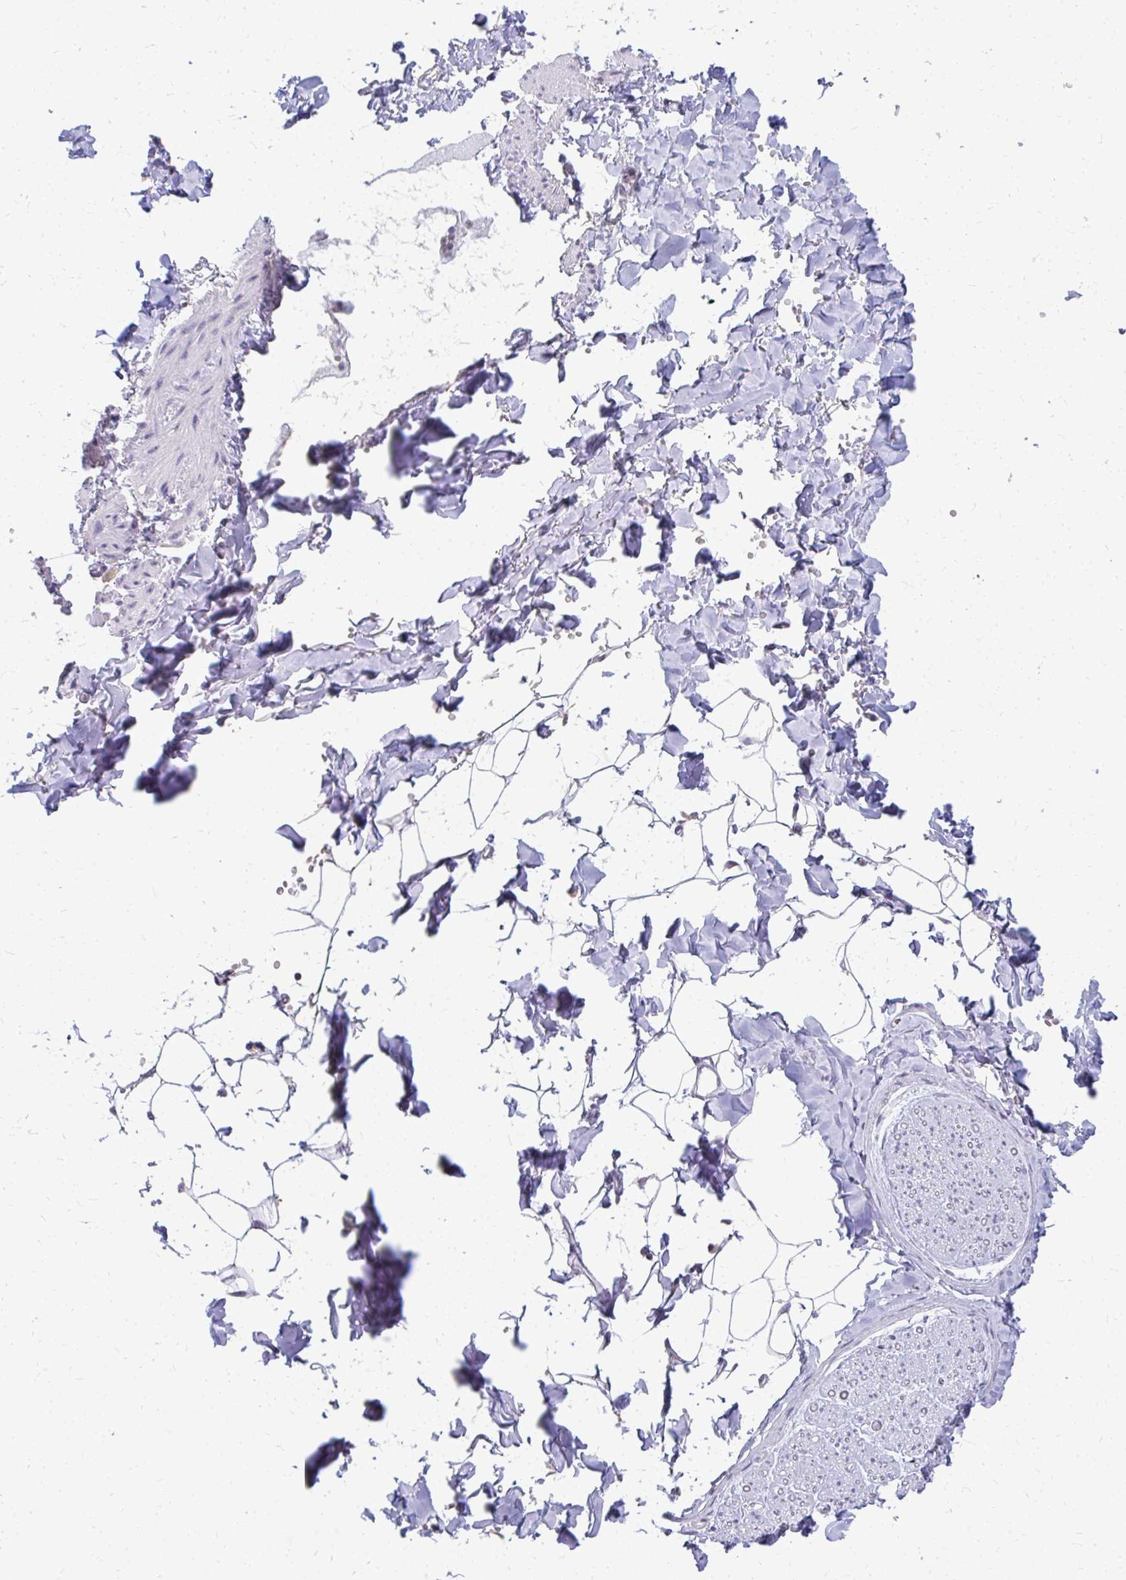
{"staining": {"intensity": "negative", "quantity": "none", "location": "none"}, "tissue": "adipose tissue", "cell_type": "Adipocytes", "image_type": "normal", "snomed": [{"axis": "morphology", "description": "Normal tissue, NOS"}, {"axis": "topography", "description": "Cartilage tissue"}, {"axis": "topography", "description": "Bronchus"}, {"axis": "topography", "description": "Peripheral nerve tissue"}], "caption": "This is an immunohistochemistry micrograph of normal adipose tissue. There is no expression in adipocytes.", "gene": "FAM9A", "patient": {"sex": "female", "age": 59}}